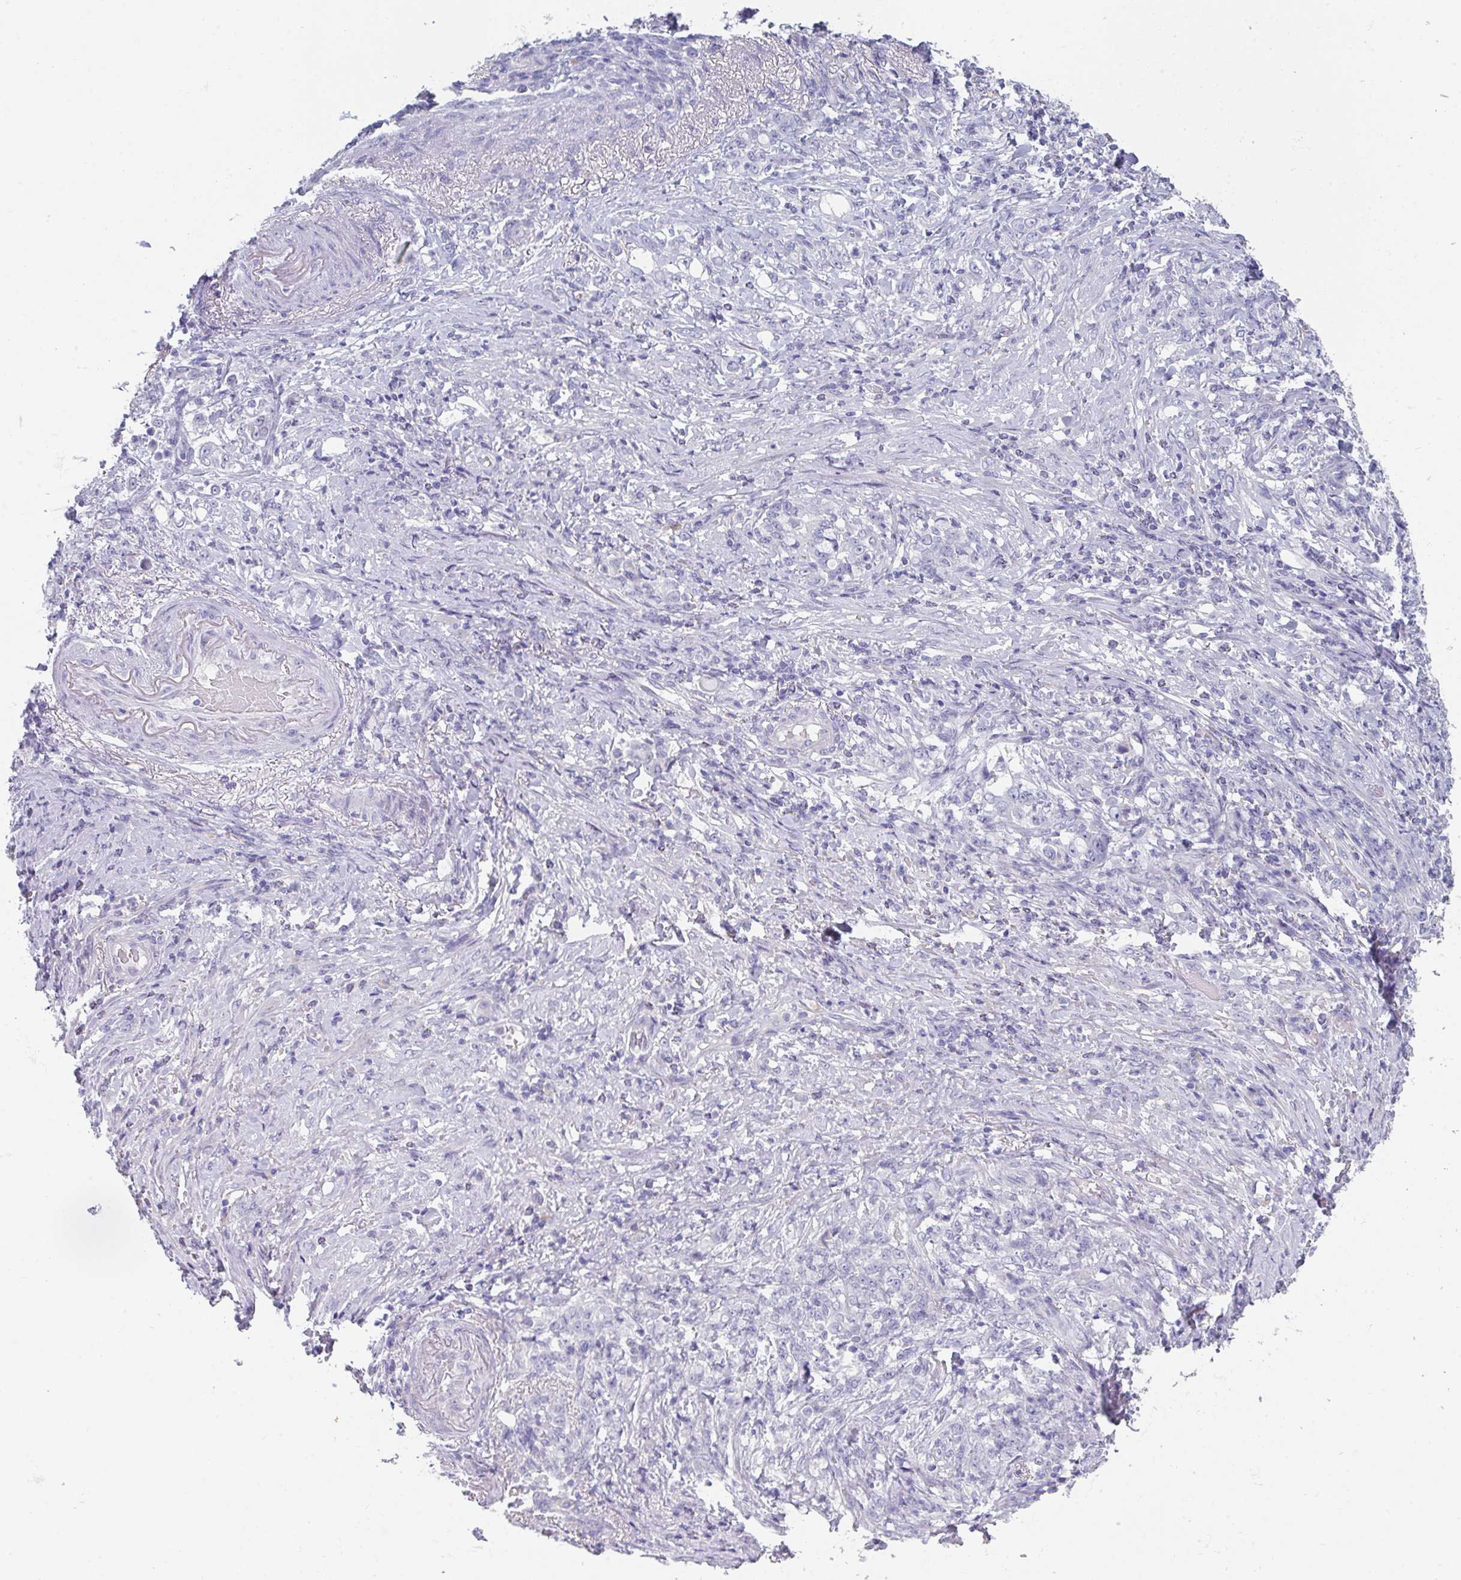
{"staining": {"intensity": "negative", "quantity": "none", "location": "none"}, "tissue": "stomach cancer", "cell_type": "Tumor cells", "image_type": "cancer", "snomed": [{"axis": "morphology", "description": "Adenocarcinoma, NOS"}, {"axis": "topography", "description": "Stomach"}], "caption": "Immunohistochemistry (IHC) of stomach cancer reveals no expression in tumor cells.", "gene": "NOXRED1", "patient": {"sex": "female", "age": 79}}